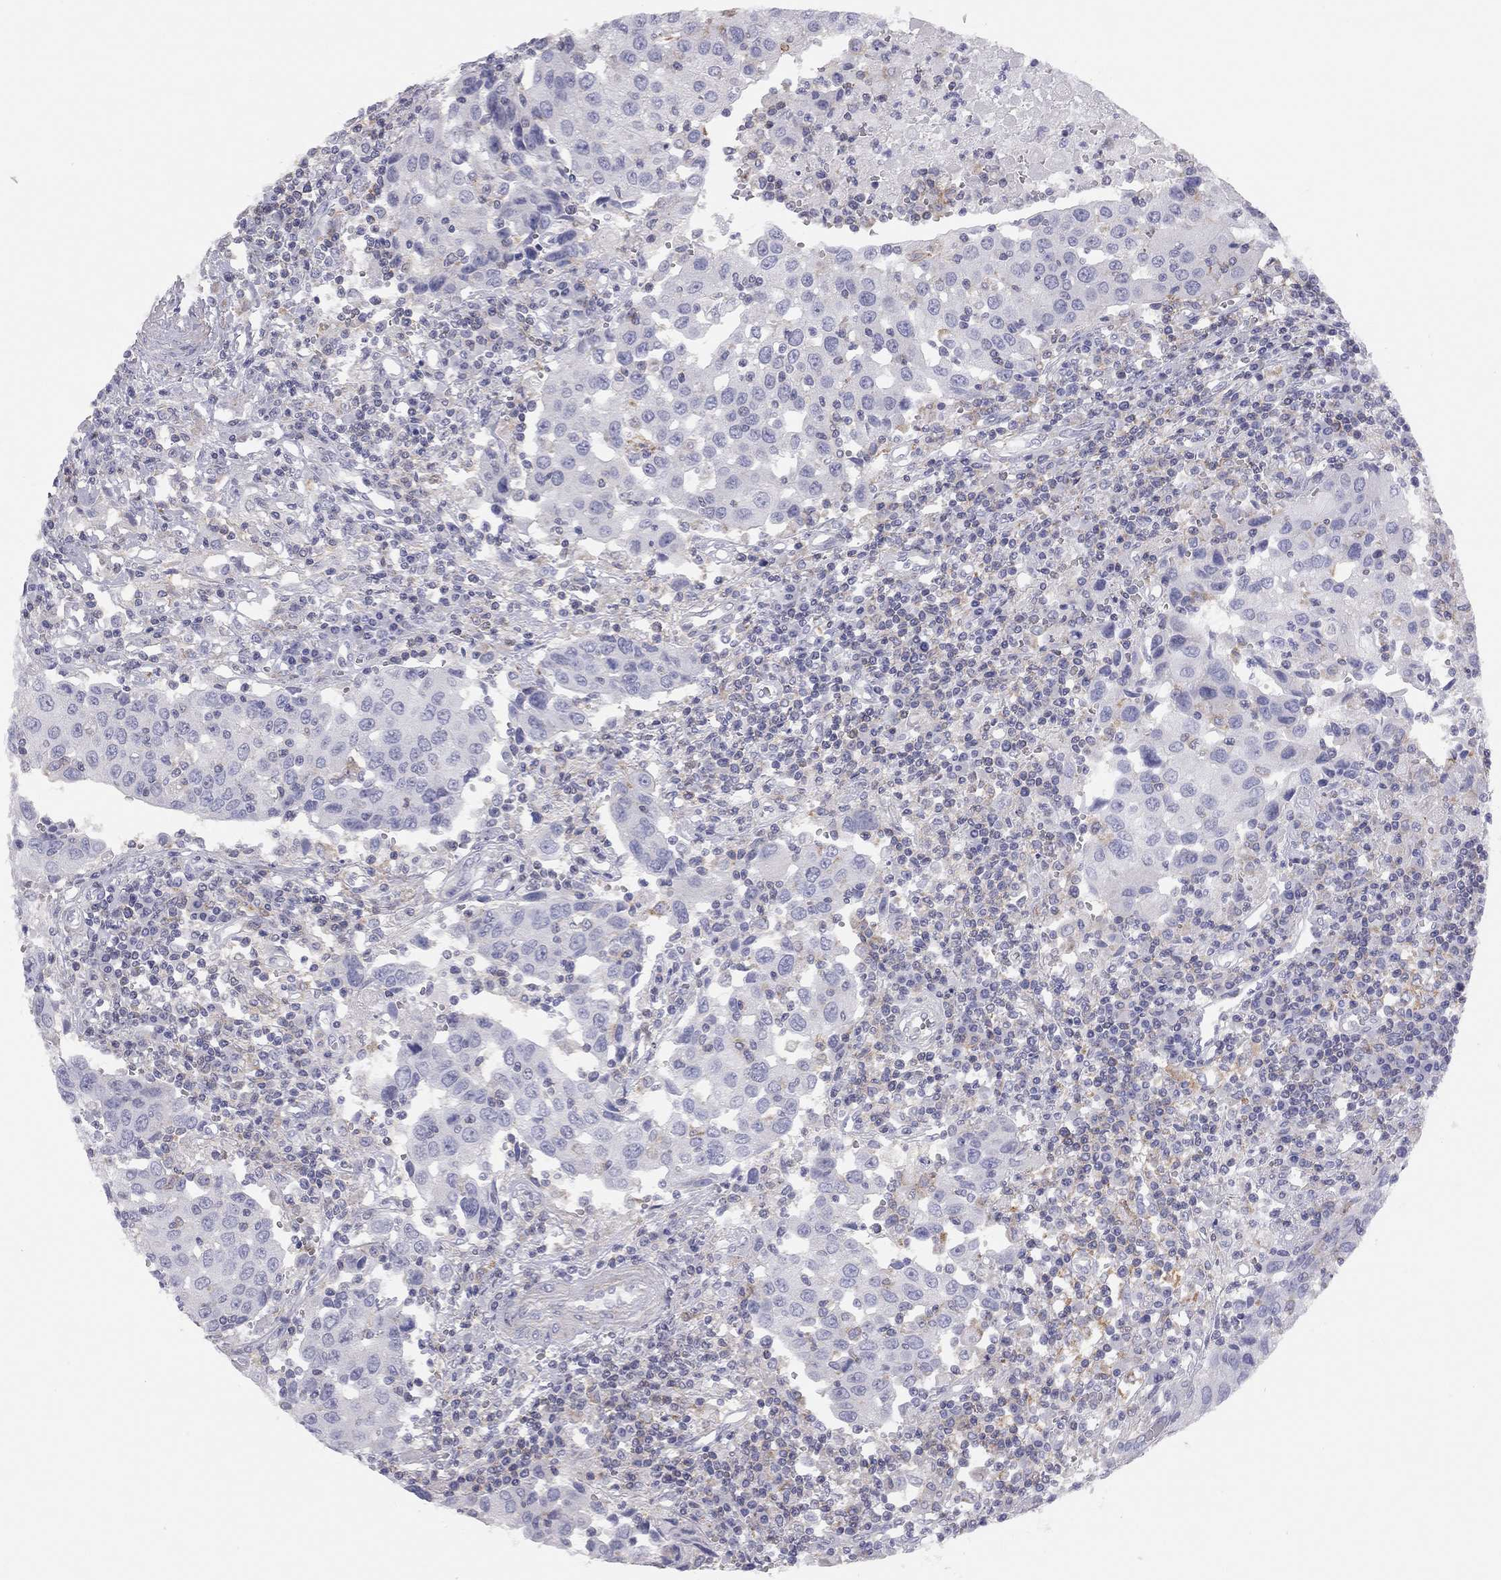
{"staining": {"intensity": "negative", "quantity": "none", "location": "none"}, "tissue": "urothelial cancer", "cell_type": "Tumor cells", "image_type": "cancer", "snomed": [{"axis": "morphology", "description": "Urothelial carcinoma, High grade"}, {"axis": "topography", "description": "Urinary bladder"}], "caption": "There is no significant staining in tumor cells of urothelial cancer.", "gene": "ADCYAP1", "patient": {"sex": "female", "age": 85}}